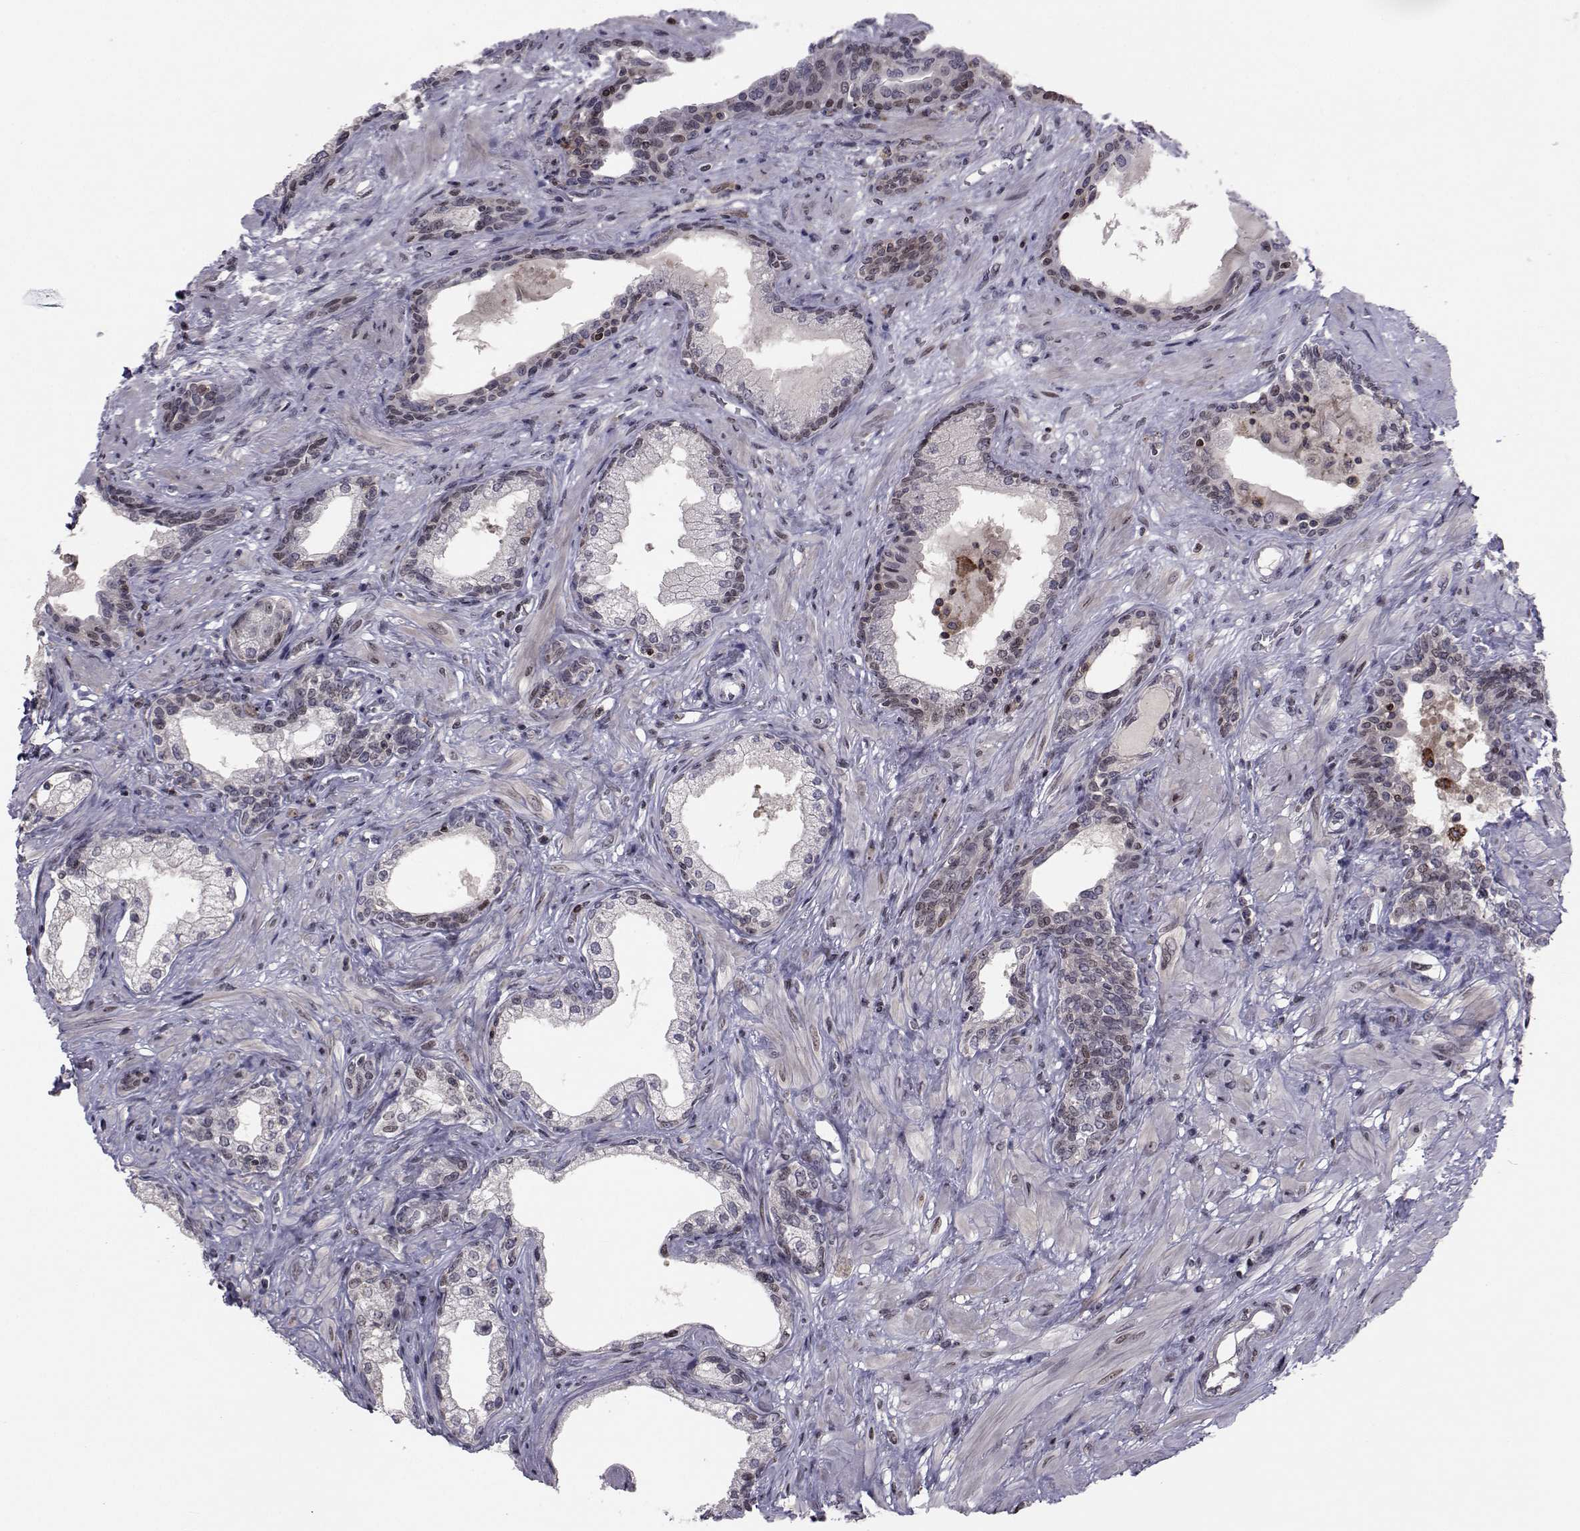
{"staining": {"intensity": "strong", "quantity": "<25%", "location": "cytoplasmic/membranous"}, "tissue": "prostate", "cell_type": "Glandular cells", "image_type": "normal", "snomed": [{"axis": "morphology", "description": "Normal tissue, NOS"}, {"axis": "topography", "description": "Prostate"}], "caption": "Protein expression by immunohistochemistry displays strong cytoplasmic/membranous positivity in about <25% of glandular cells in normal prostate. (Brightfield microscopy of DAB IHC at high magnification).", "gene": "PCP4L1", "patient": {"sex": "male", "age": 63}}